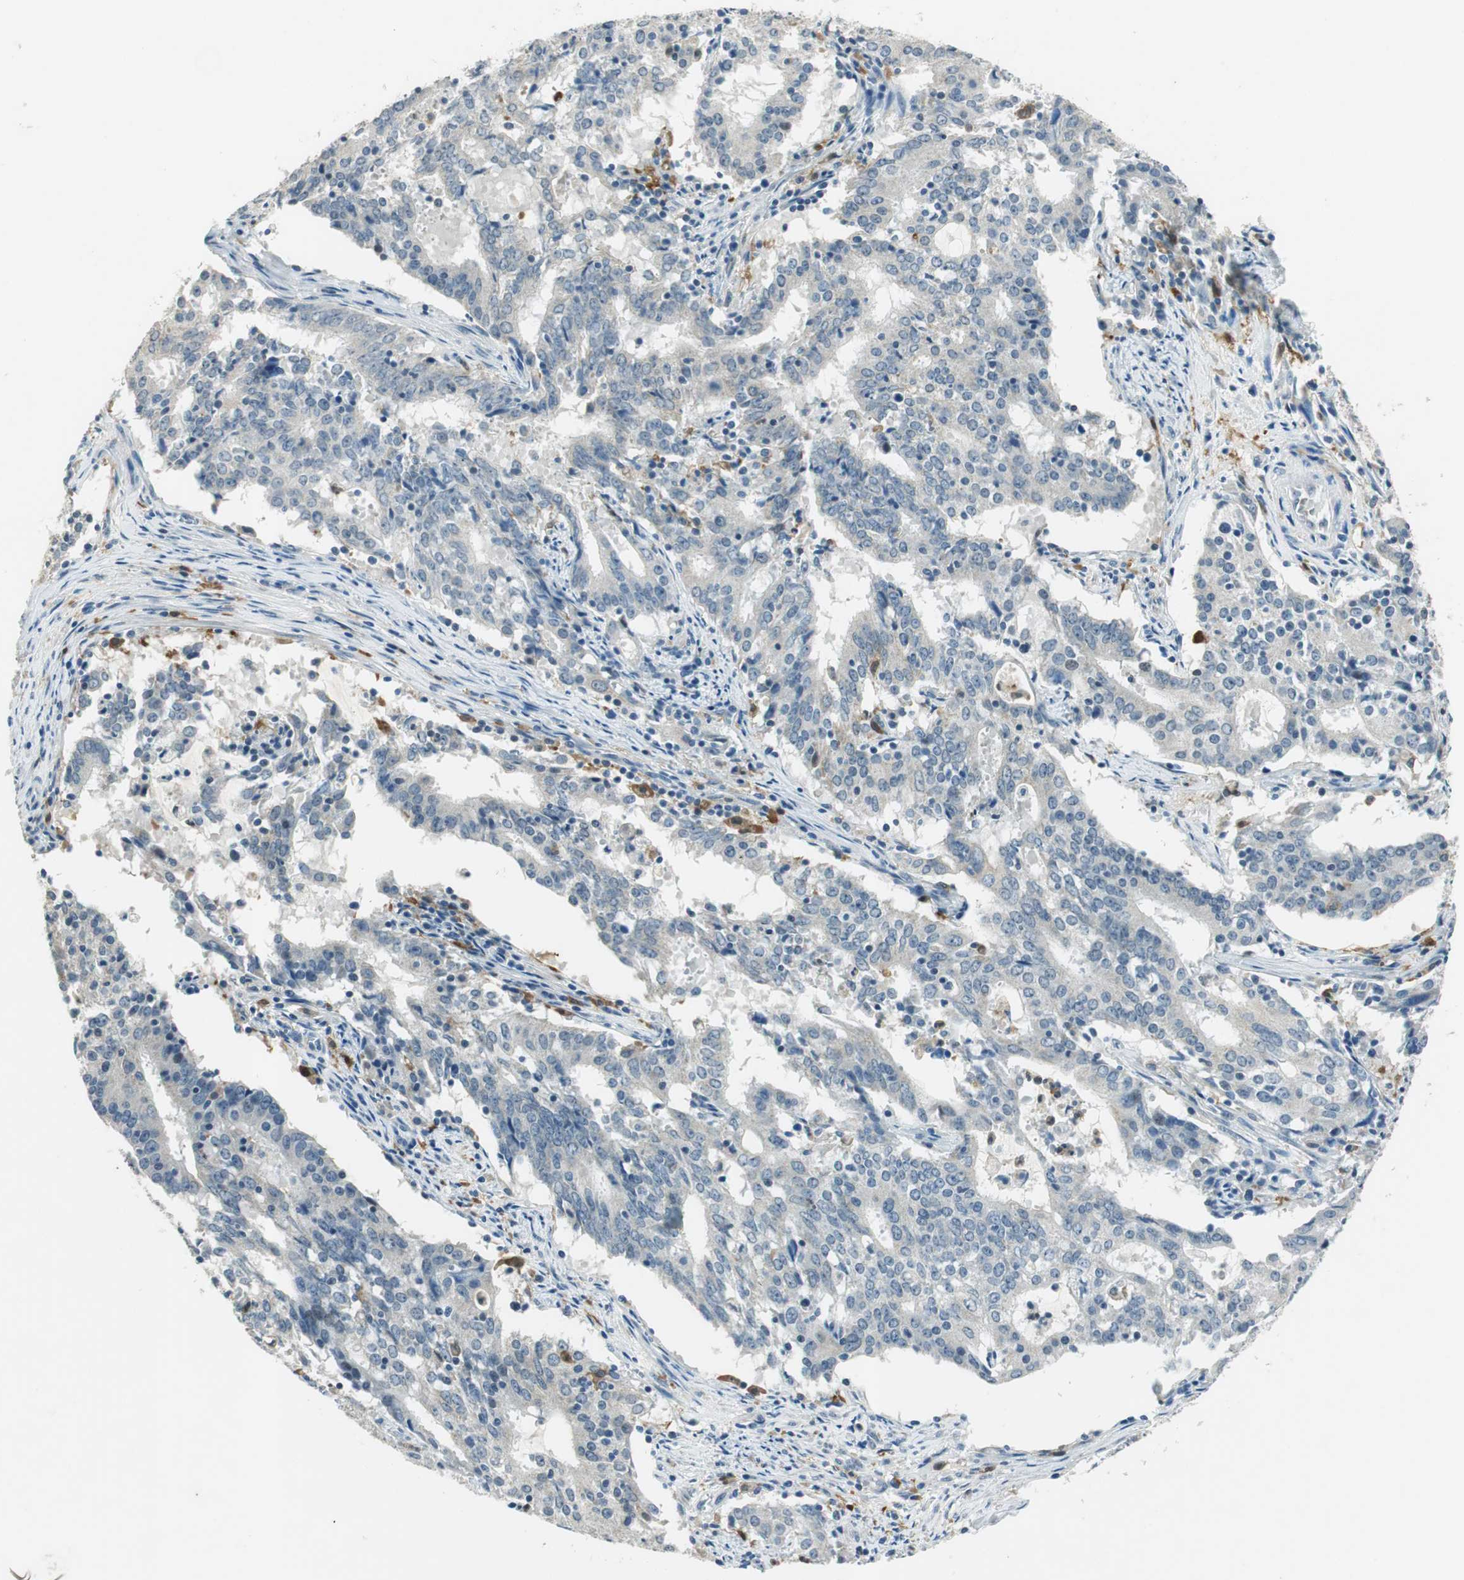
{"staining": {"intensity": "negative", "quantity": "none", "location": "none"}, "tissue": "cervical cancer", "cell_type": "Tumor cells", "image_type": "cancer", "snomed": [{"axis": "morphology", "description": "Adenocarcinoma, NOS"}, {"axis": "topography", "description": "Cervix"}], "caption": "A high-resolution micrograph shows IHC staining of cervical cancer (adenocarcinoma), which shows no significant staining in tumor cells.", "gene": "ME1", "patient": {"sex": "female", "age": 44}}